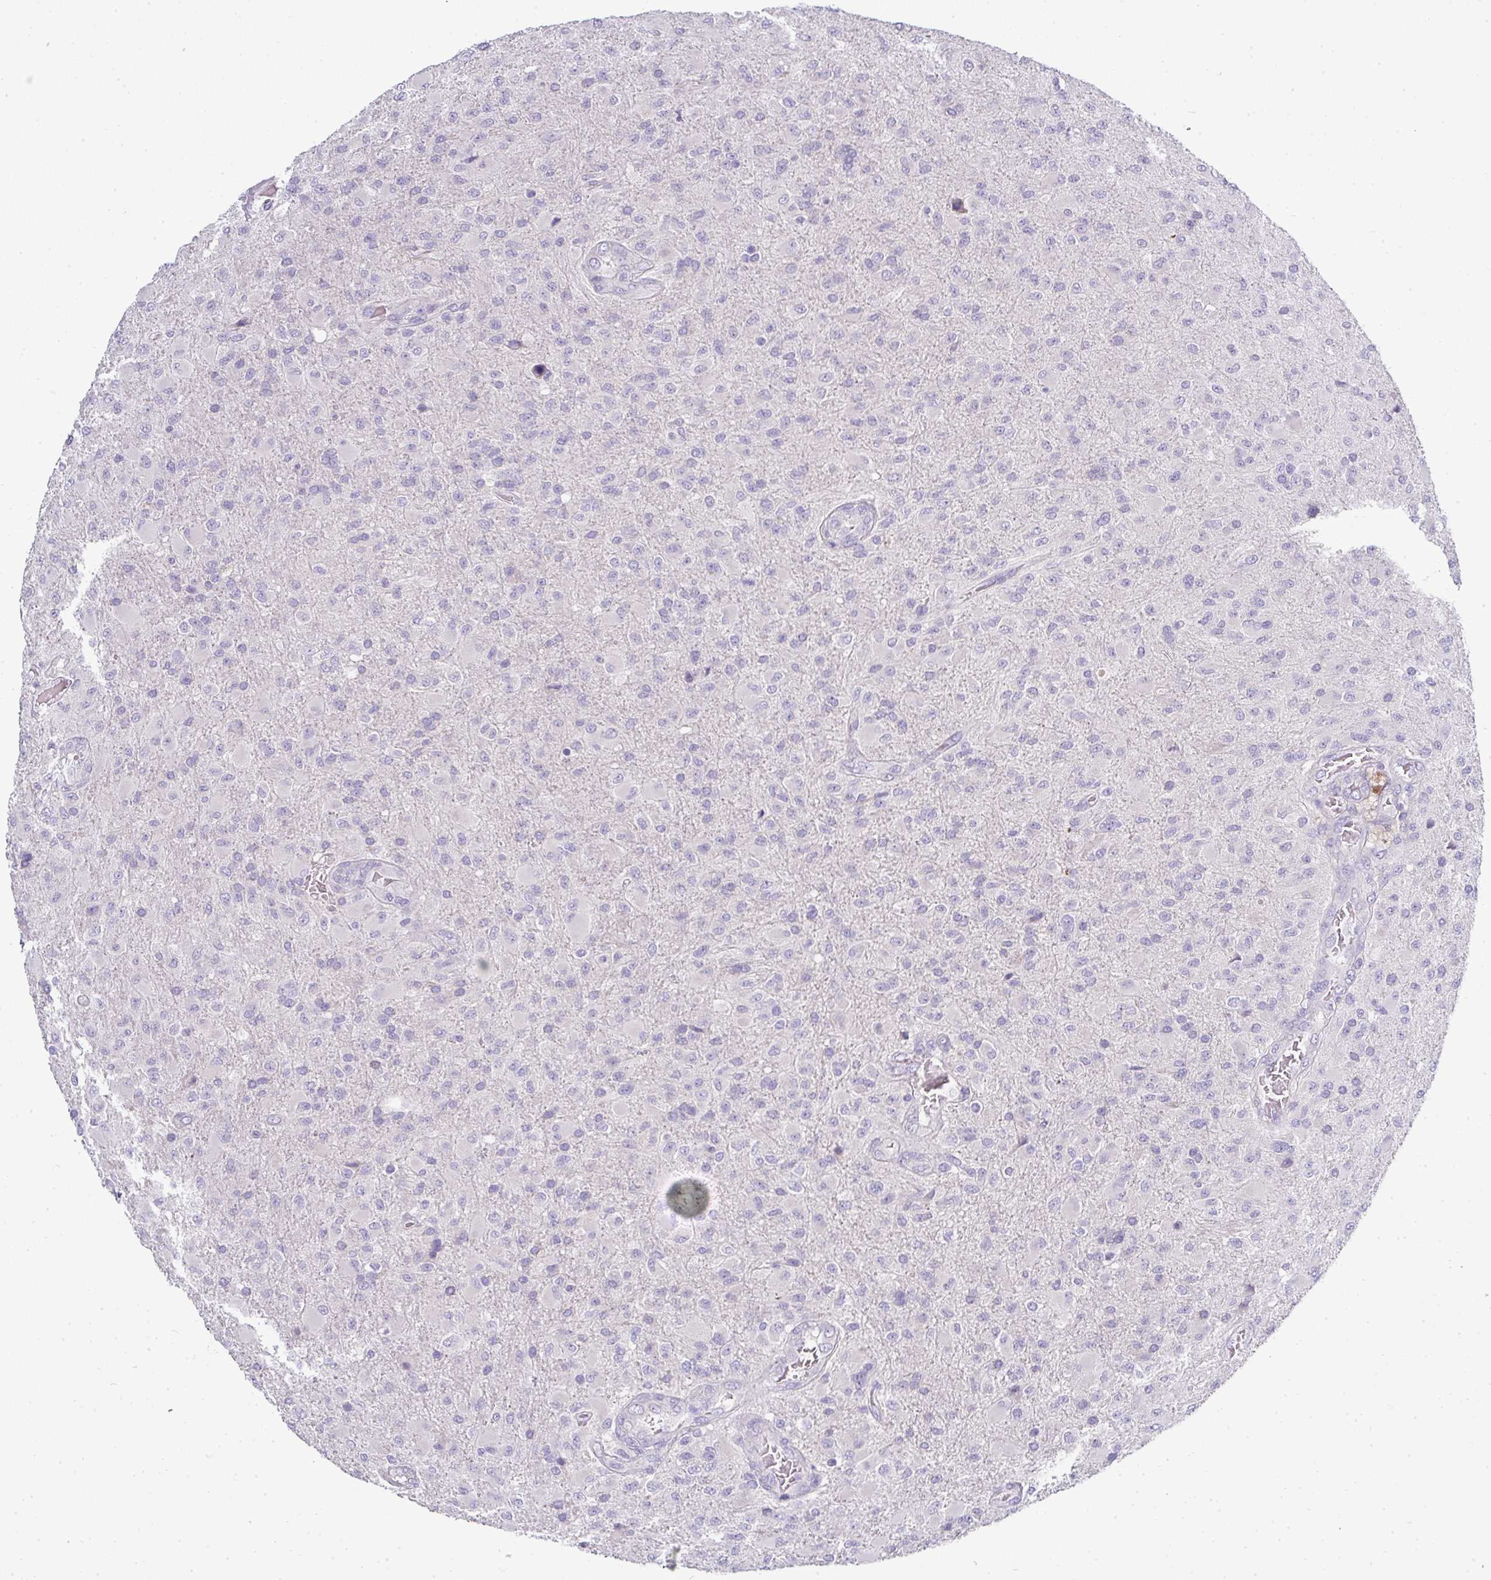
{"staining": {"intensity": "negative", "quantity": "none", "location": "none"}, "tissue": "glioma", "cell_type": "Tumor cells", "image_type": "cancer", "snomed": [{"axis": "morphology", "description": "Glioma, malignant, Low grade"}, {"axis": "topography", "description": "Brain"}], "caption": "IHC histopathology image of low-grade glioma (malignant) stained for a protein (brown), which exhibits no expression in tumor cells. (DAB (3,3'-diaminobenzidine) immunohistochemistry (IHC) visualized using brightfield microscopy, high magnification).", "gene": "ASXL3", "patient": {"sex": "male", "age": 65}}